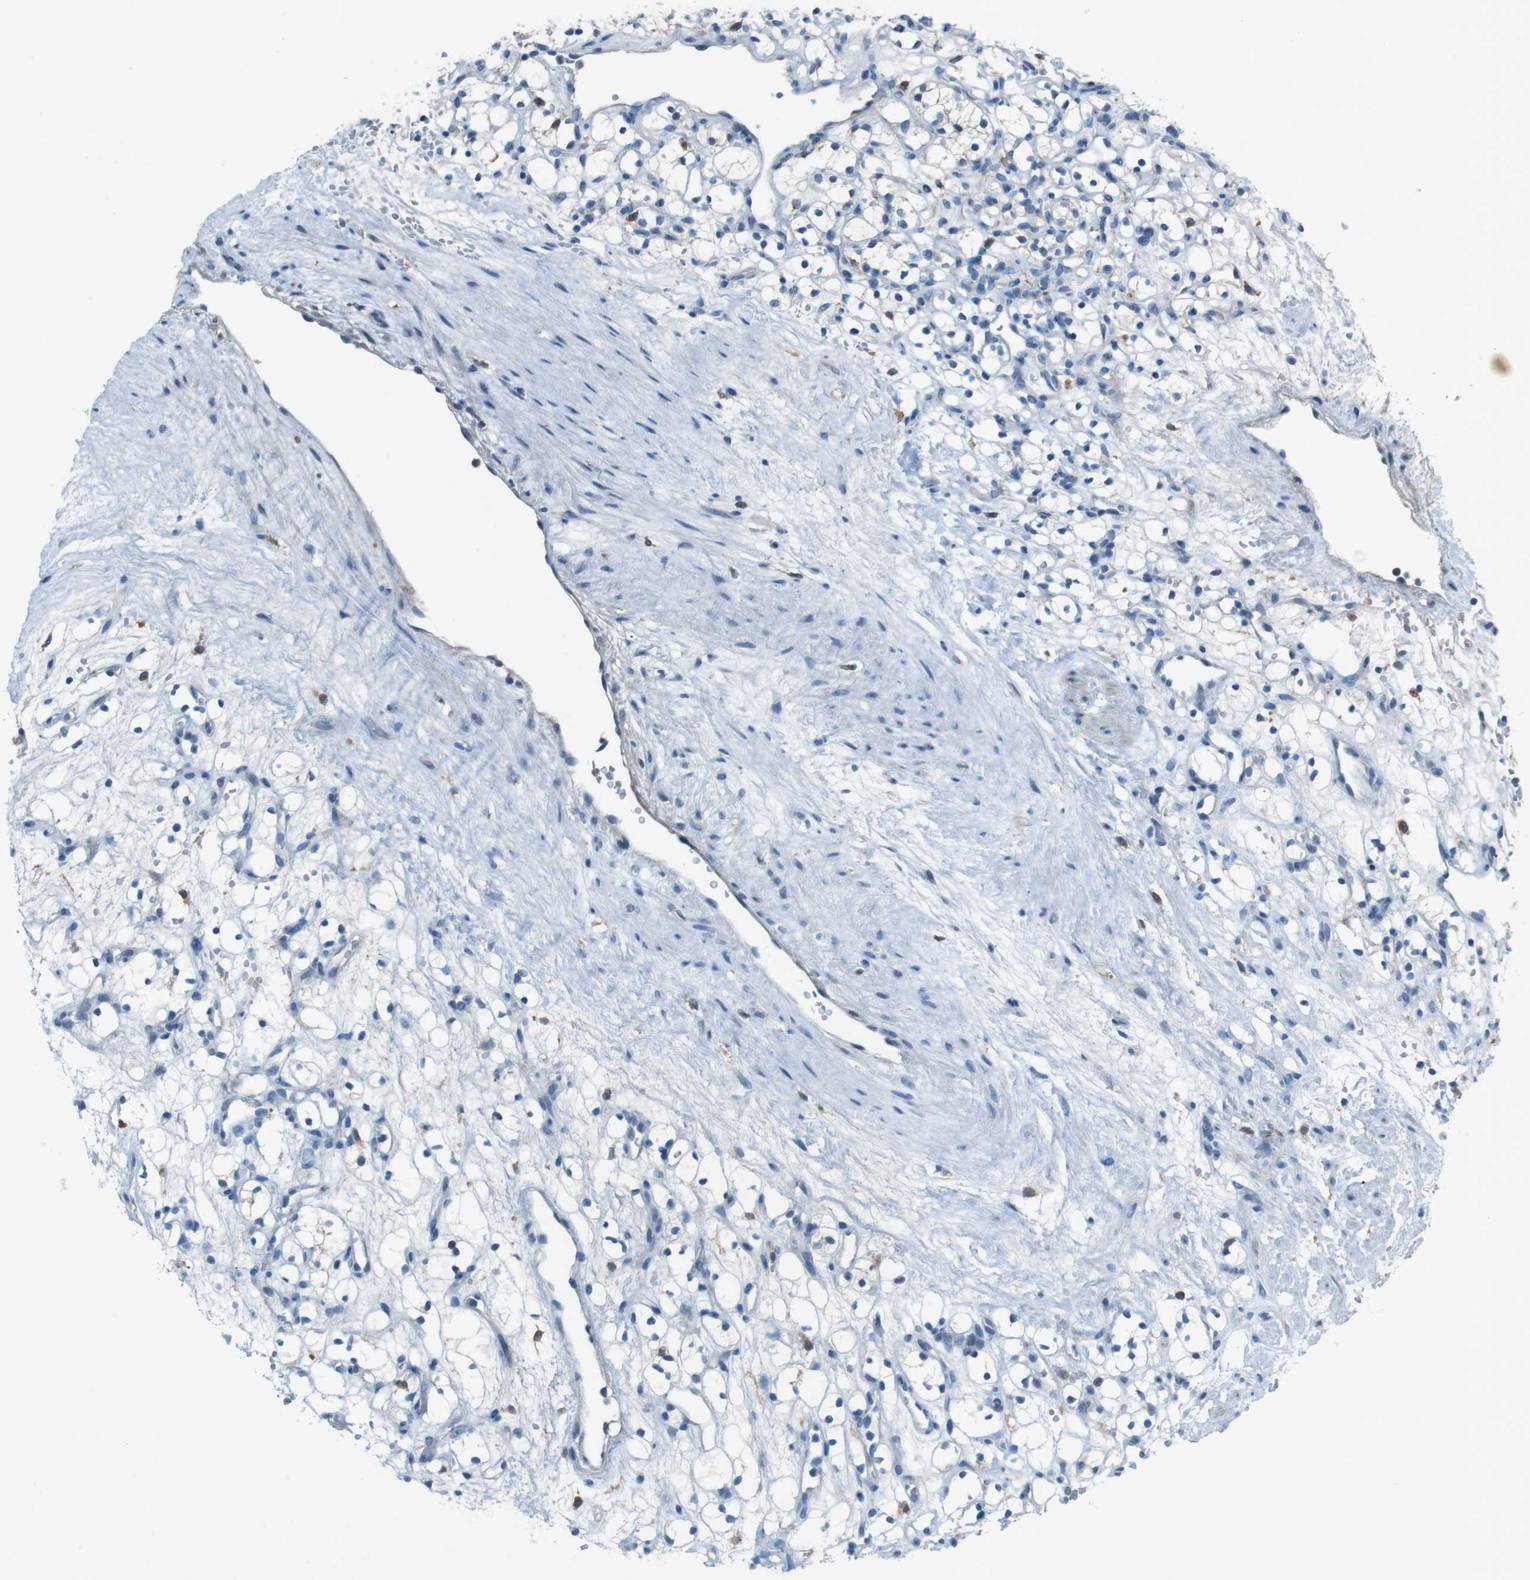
{"staining": {"intensity": "negative", "quantity": "none", "location": "none"}, "tissue": "renal cancer", "cell_type": "Tumor cells", "image_type": "cancer", "snomed": [{"axis": "morphology", "description": "Adenocarcinoma, NOS"}, {"axis": "topography", "description": "Kidney"}], "caption": "The micrograph exhibits no significant staining in tumor cells of renal cancer (adenocarcinoma).", "gene": "MOGAT3", "patient": {"sex": "female", "age": 60}}